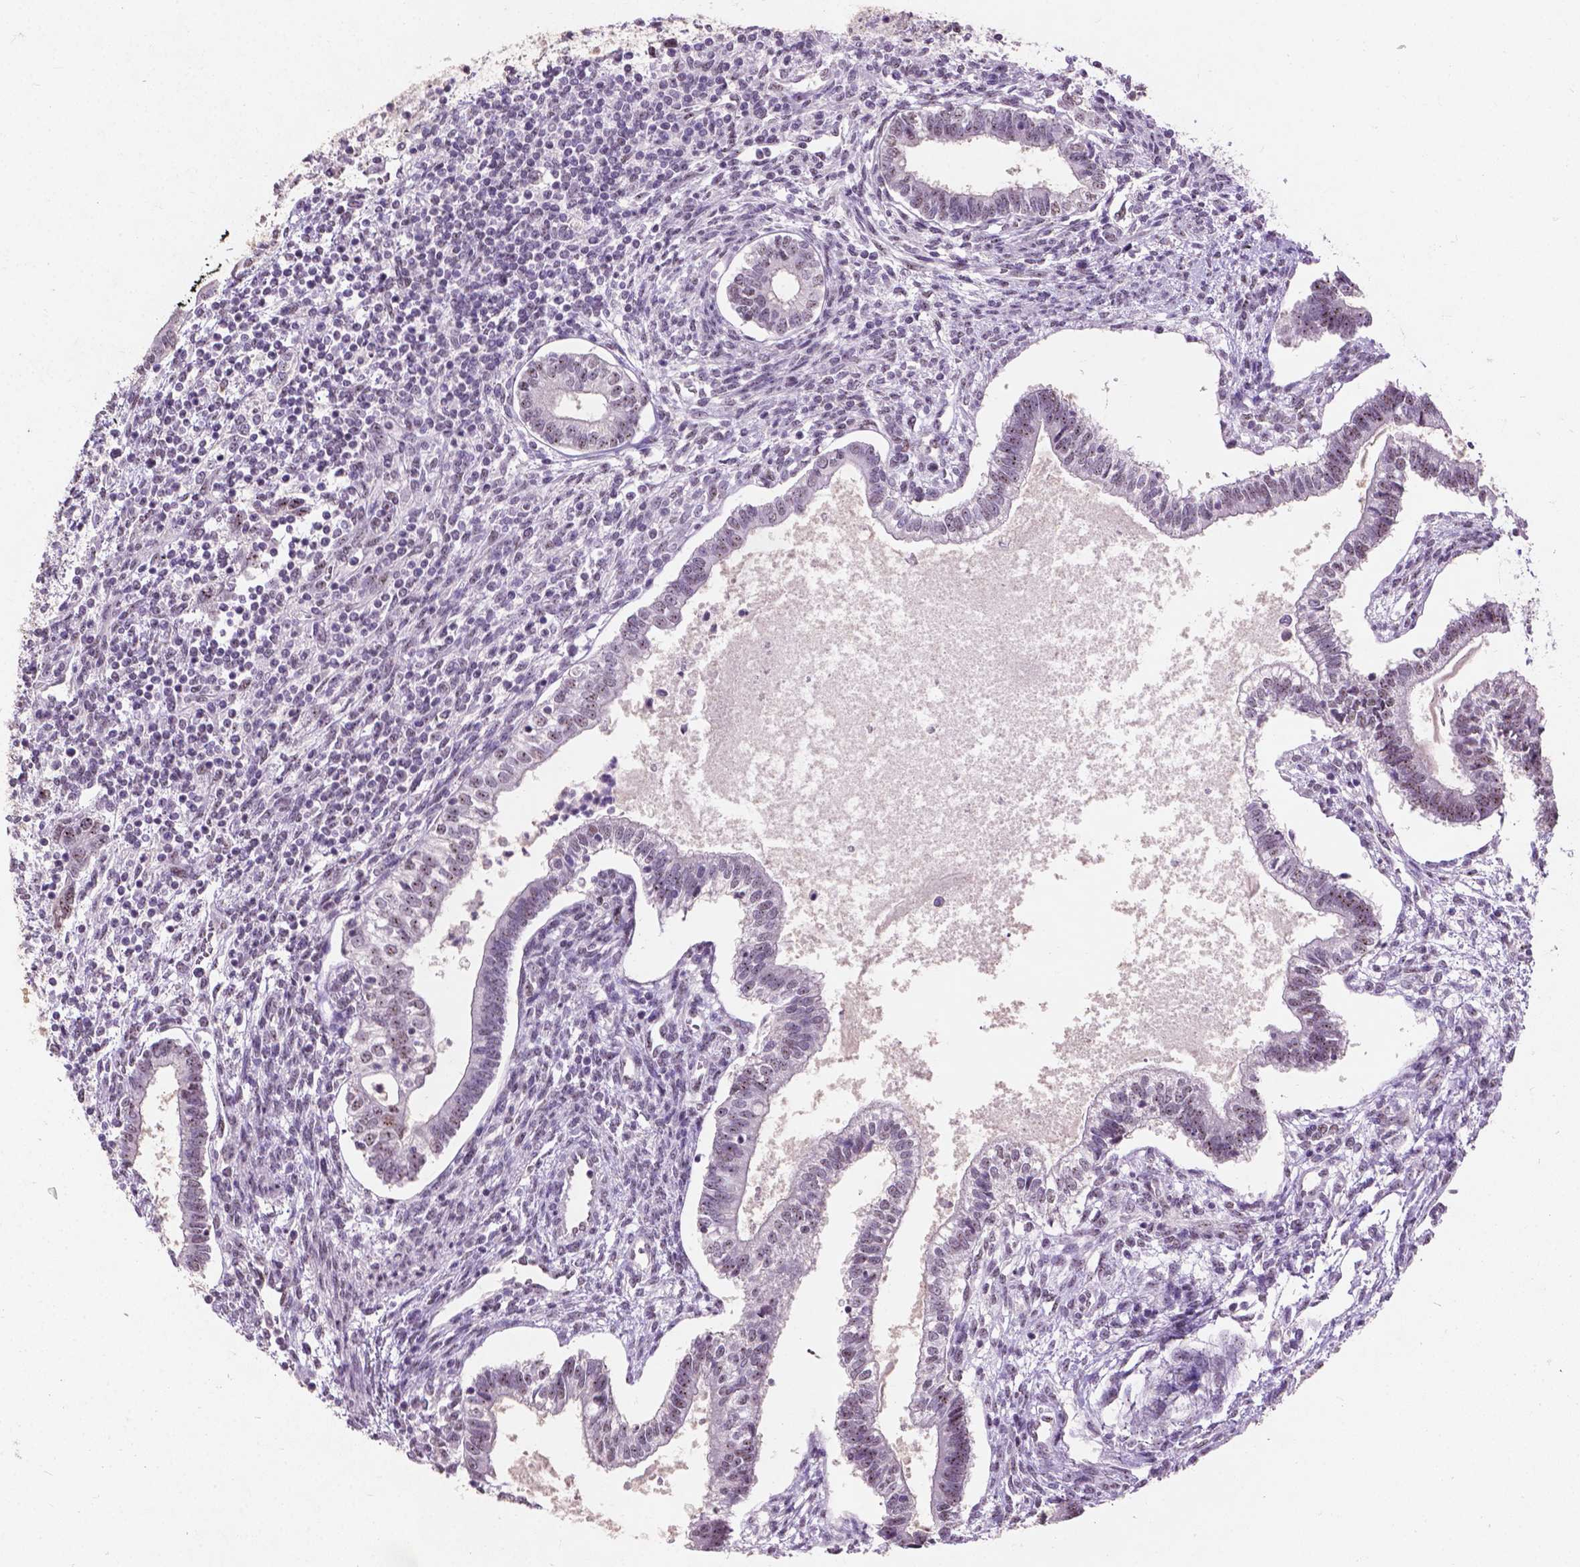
{"staining": {"intensity": "weak", "quantity": "<25%", "location": "nuclear"}, "tissue": "testis cancer", "cell_type": "Tumor cells", "image_type": "cancer", "snomed": [{"axis": "morphology", "description": "Carcinoma, Embryonal, NOS"}, {"axis": "topography", "description": "Testis"}], "caption": "High power microscopy photomicrograph of an immunohistochemistry (IHC) micrograph of testis embryonal carcinoma, revealing no significant positivity in tumor cells.", "gene": "COIL", "patient": {"sex": "male", "age": 37}}